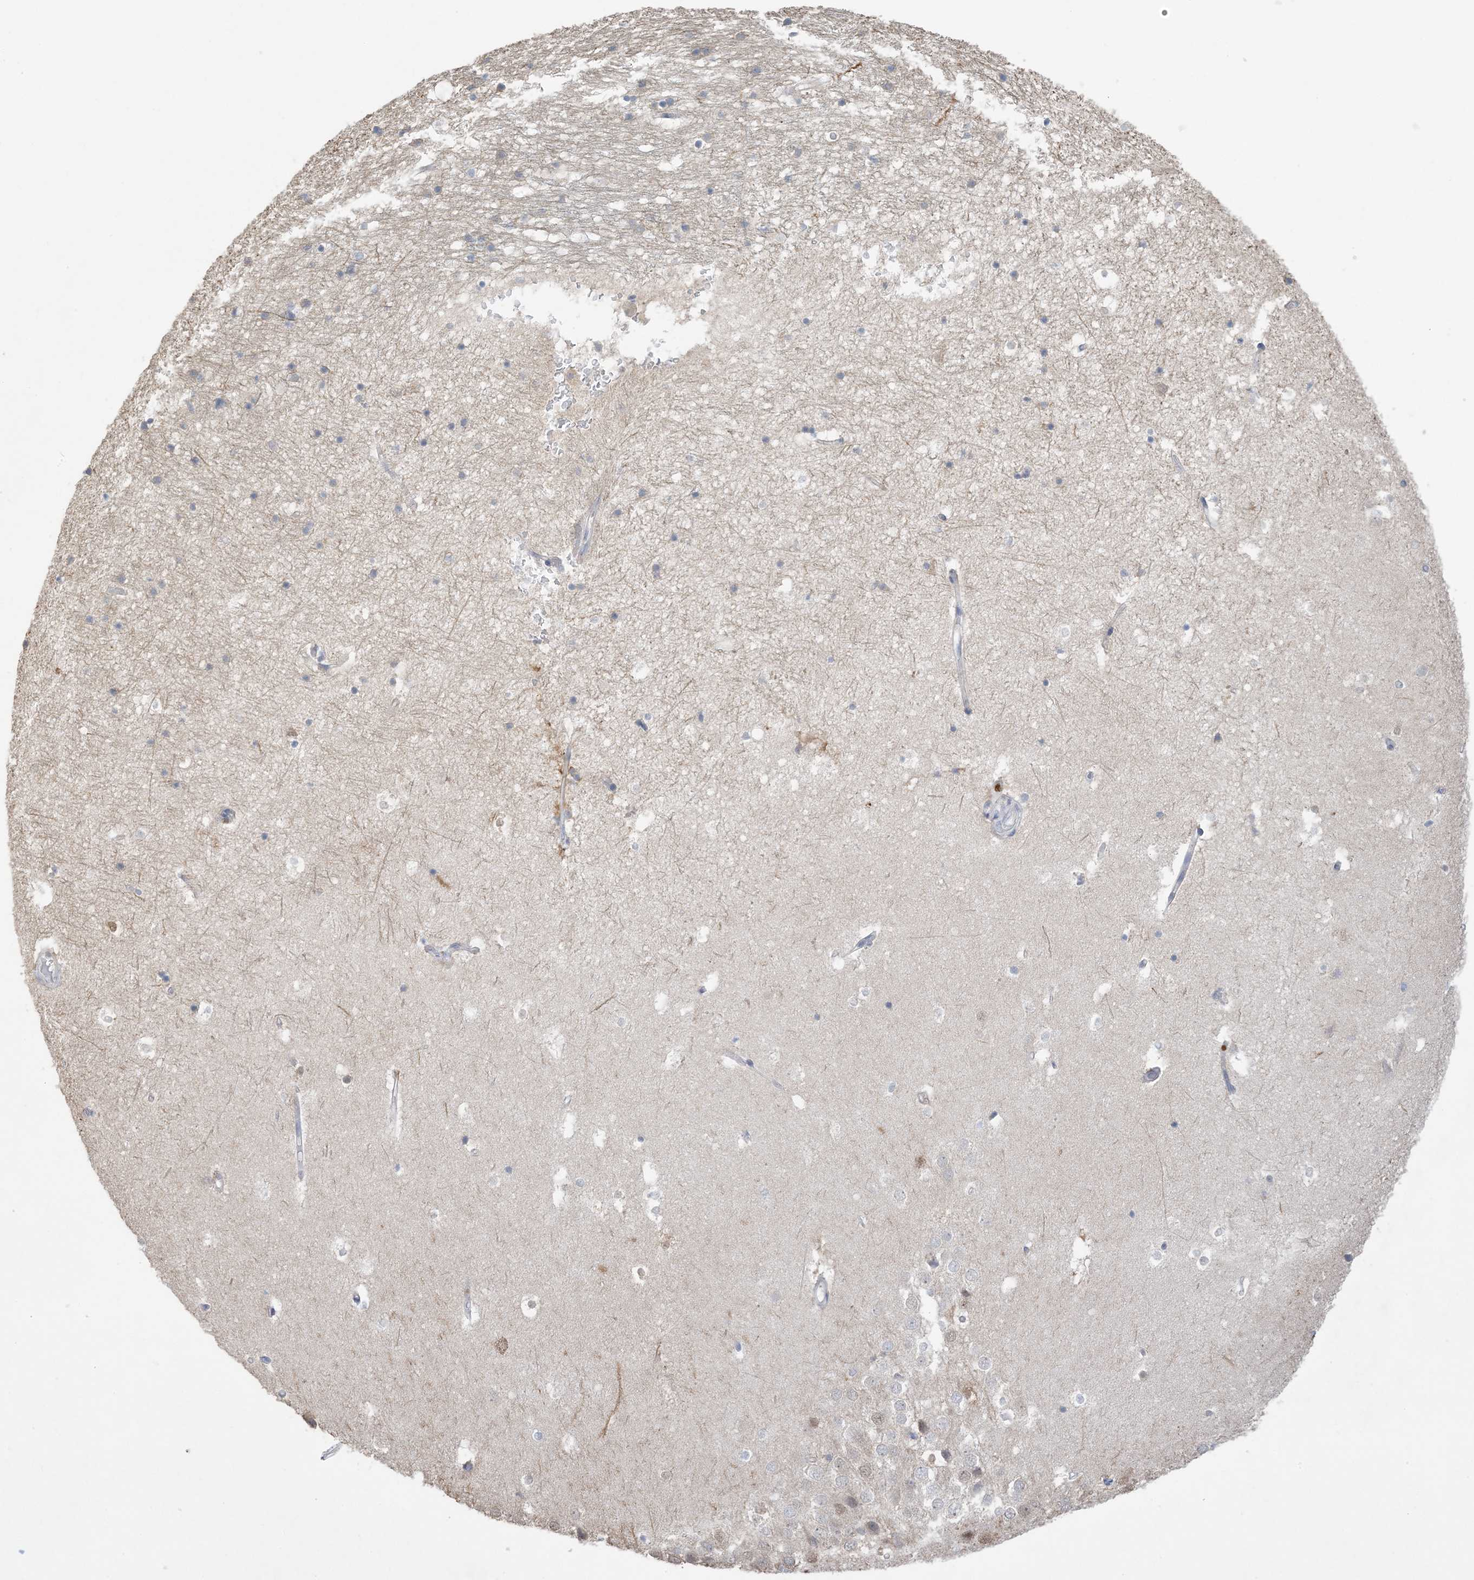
{"staining": {"intensity": "negative", "quantity": "none", "location": "none"}, "tissue": "hippocampus", "cell_type": "Glial cells", "image_type": "normal", "snomed": [{"axis": "morphology", "description": "Normal tissue, NOS"}, {"axis": "topography", "description": "Hippocampus"}], "caption": "This photomicrograph is of benign hippocampus stained with IHC to label a protein in brown with the nuclei are counter-stained blue. There is no expression in glial cells.", "gene": "HMGCS1", "patient": {"sex": "female", "age": 52}}